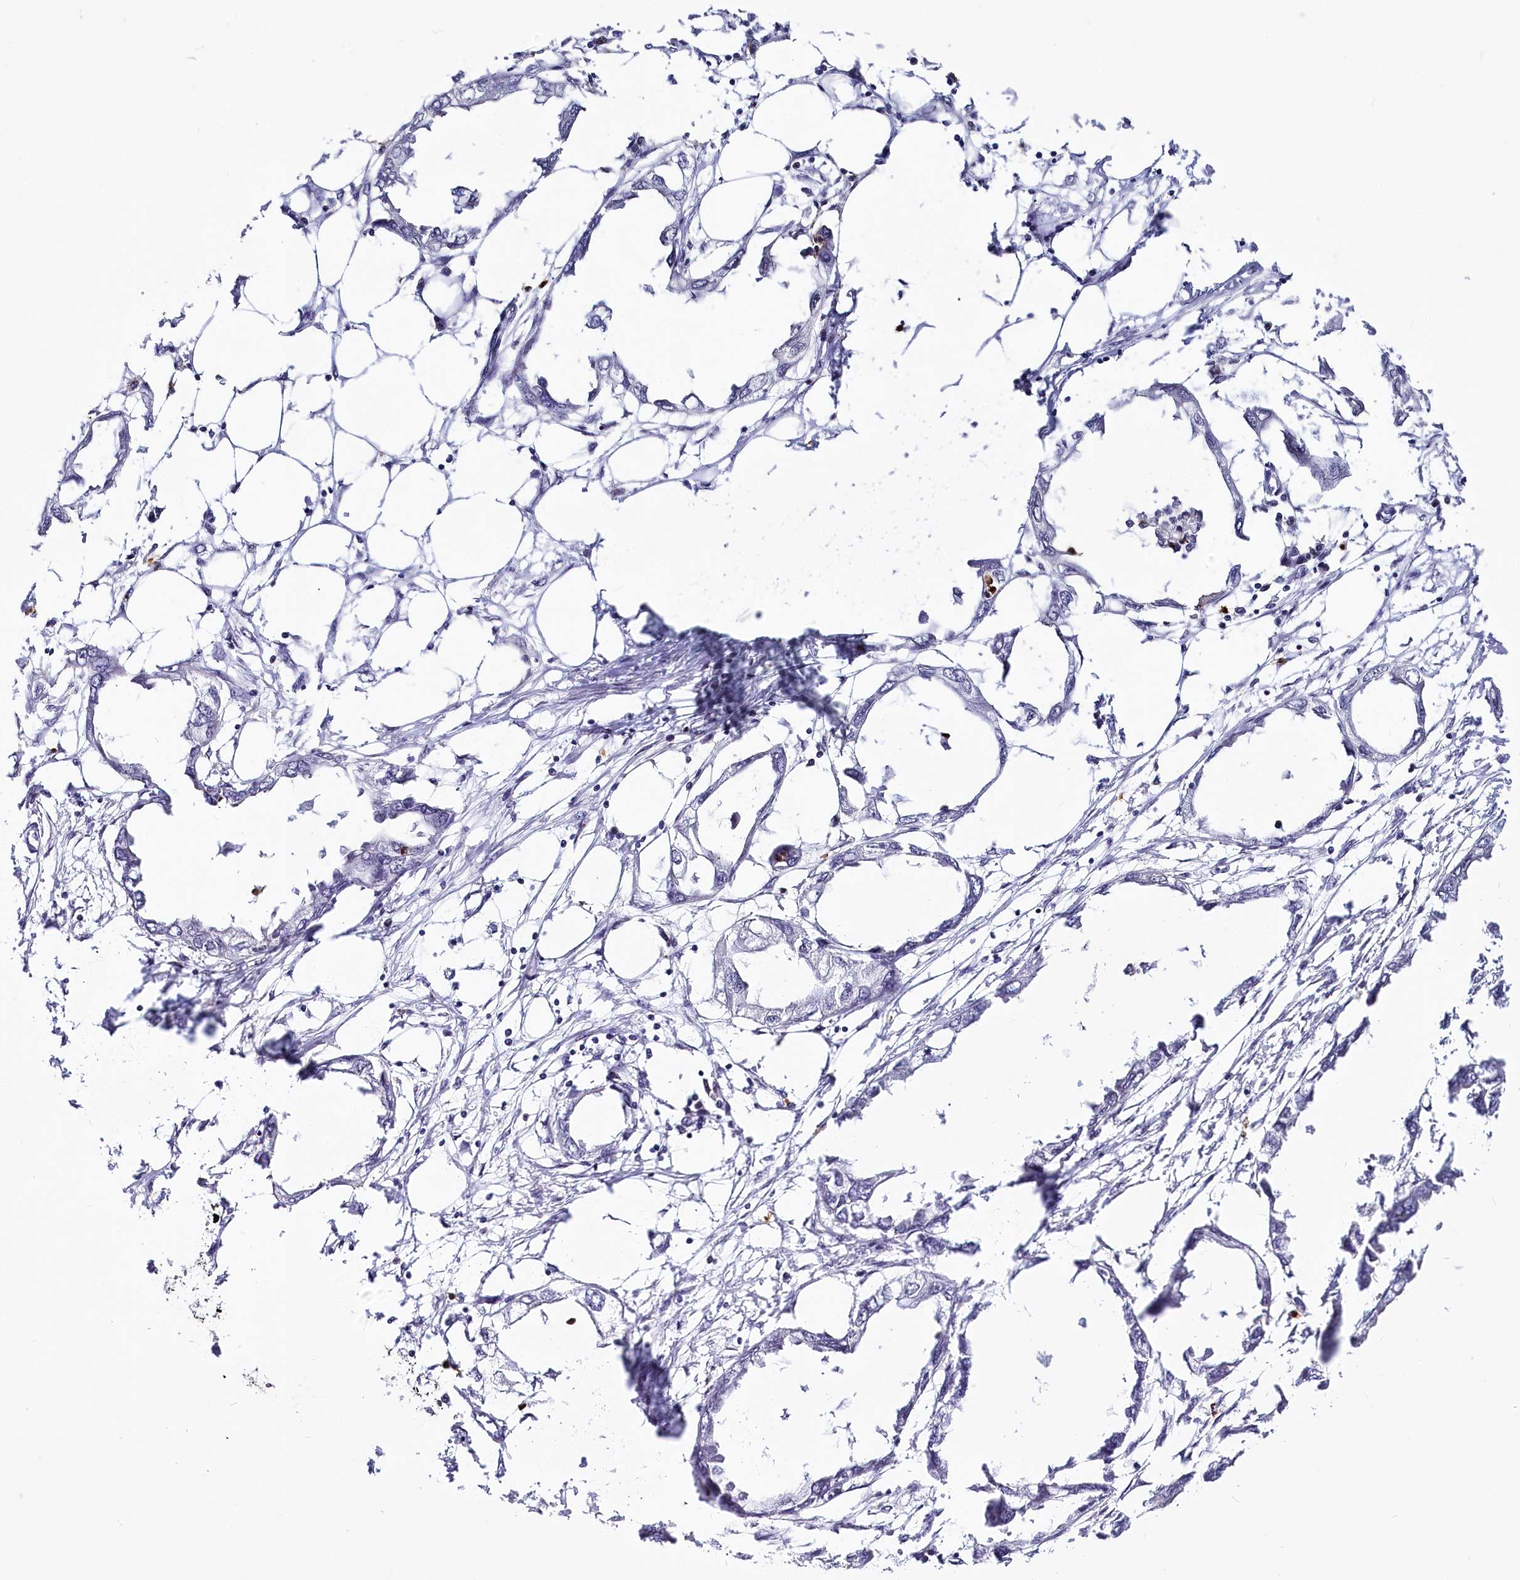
{"staining": {"intensity": "negative", "quantity": "none", "location": "none"}, "tissue": "endometrial cancer", "cell_type": "Tumor cells", "image_type": "cancer", "snomed": [{"axis": "morphology", "description": "Adenocarcinoma, NOS"}, {"axis": "morphology", "description": "Adenocarcinoma, metastatic, NOS"}, {"axis": "topography", "description": "Adipose tissue"}, {"axis": "topography", "description": "Endometrium"}], "caption": "Histopathology image shows no protein expression in tumor cells of metastatic adenocarcinoma (endometrial) tissue.", "gene": "SCAF11", "patient": {"sex": "female", "age": 67}}